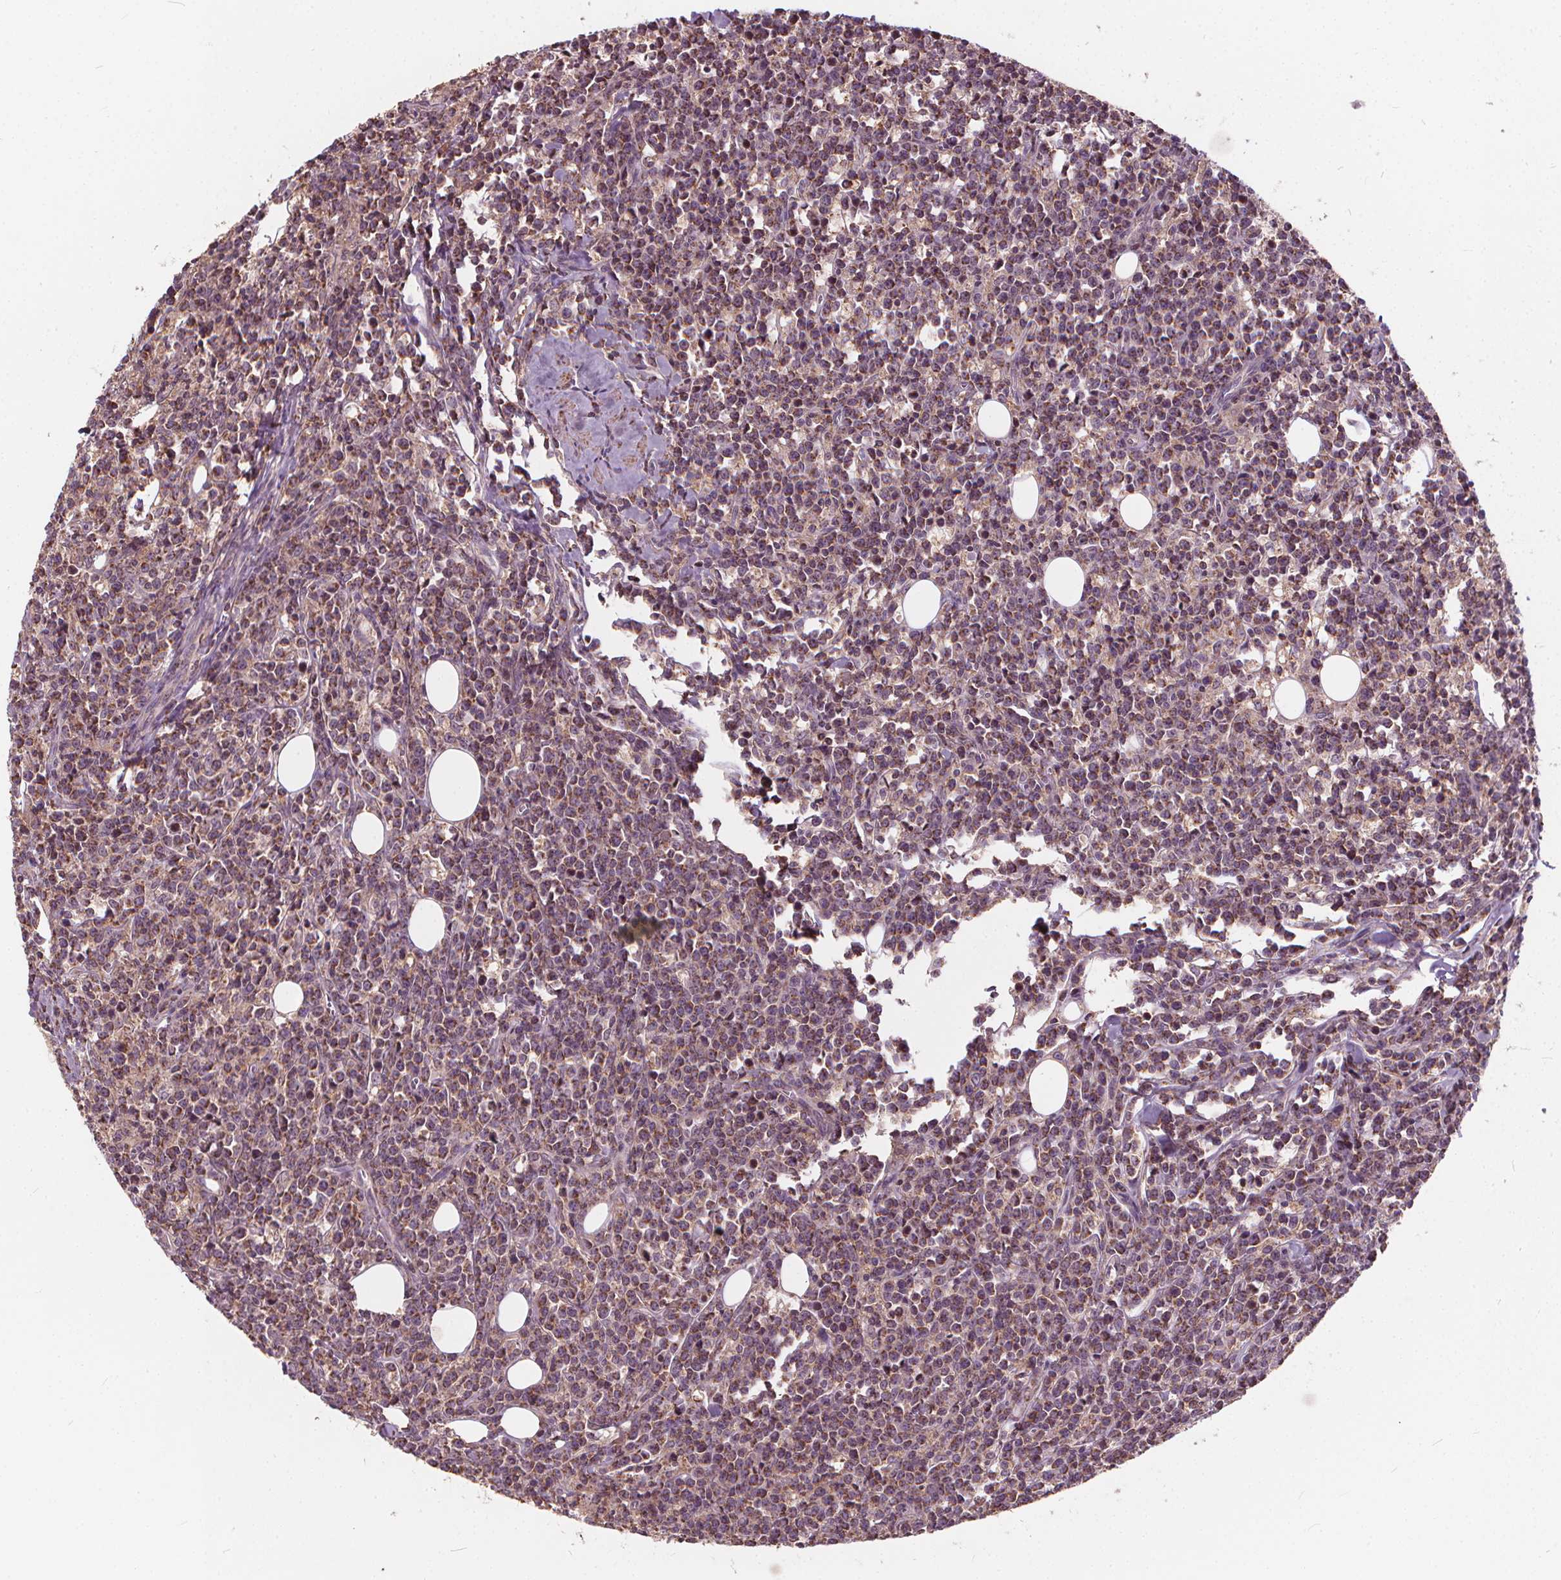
{"staining": {"intensity": "moderate", "quantity": ">75%", "location": "cytoplasmic/membranous"}, "tissue": "lymphoma", "cell_type": "Tumor cells", "image_type": "cancer", "snomed": [{"axis": "morphology", "description": "Malignant lymphoma, non-Hodgkin's type, High grade"}, {"axis": "topography", "description": "Small intestine"}], "caption": "A medium amount of moderate cytoplasmic/membranous expression is identified in about >75% of tumor cells in high-grade malignant lymphoma, non-Hodgkin's type tissue. (DAB (3,3'-diaminobenzidine) = brown stain, brightfield microscopy at high magnification).", "gene": "ORAI2", "patient": {"sex": "female", "age": 56}}